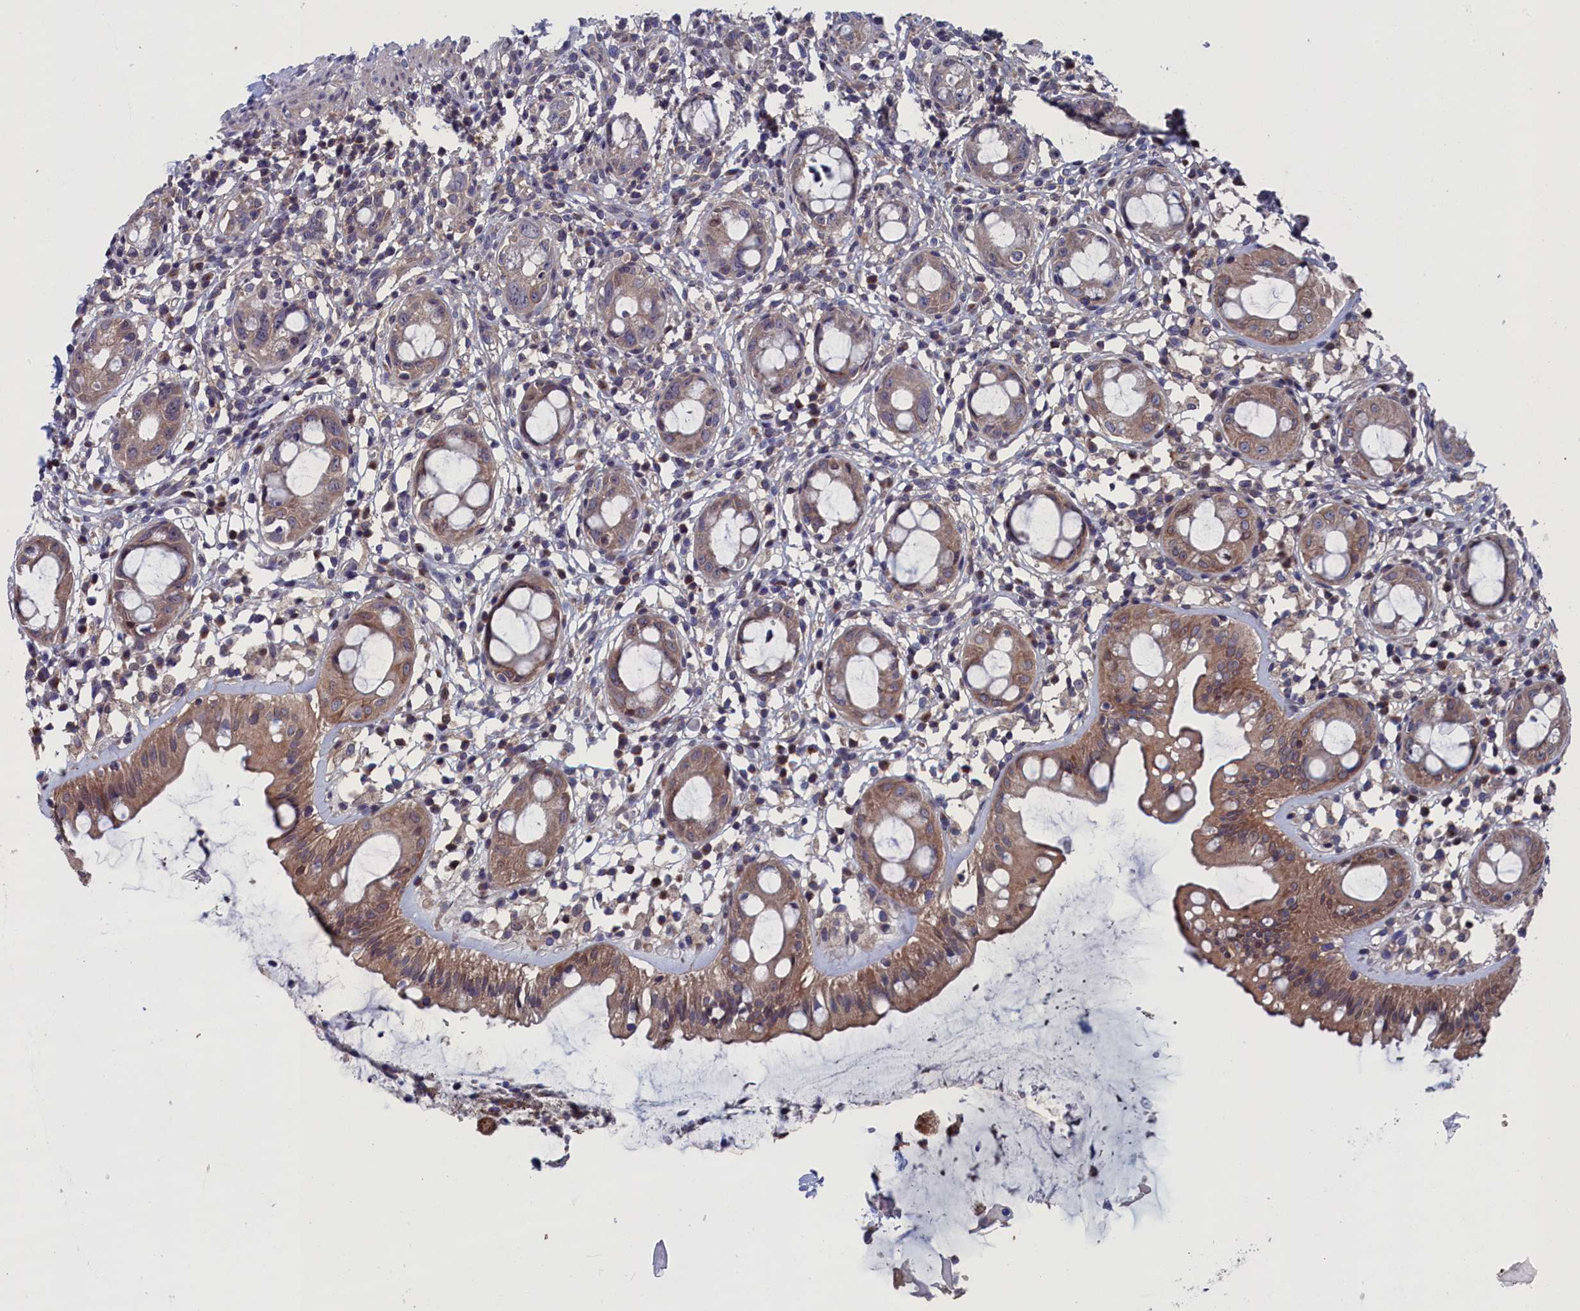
{"staining": {"intensity": "moderate", "quantity": ">75%", "location": "cytoplasmic/membranous"}, "tissue": "rectum", "cell_type": "Glandular cells", "image_type": "normal", "snomed": [{"axis": "morphology", "description": "Normal tissue, NOS"}, {"axis": "topography", "description": "Rectum"}], "caption": "Brown immunohistochemical staining in benign rectum reveals moderate cytoplasmic/membranous staining in approximately >75% of glandular cells. (brown staining indicates protein expression, while blue staining denotes nuclei).", "gene": "SPATA13", "patient": {"sex": "female", "age": 57}}